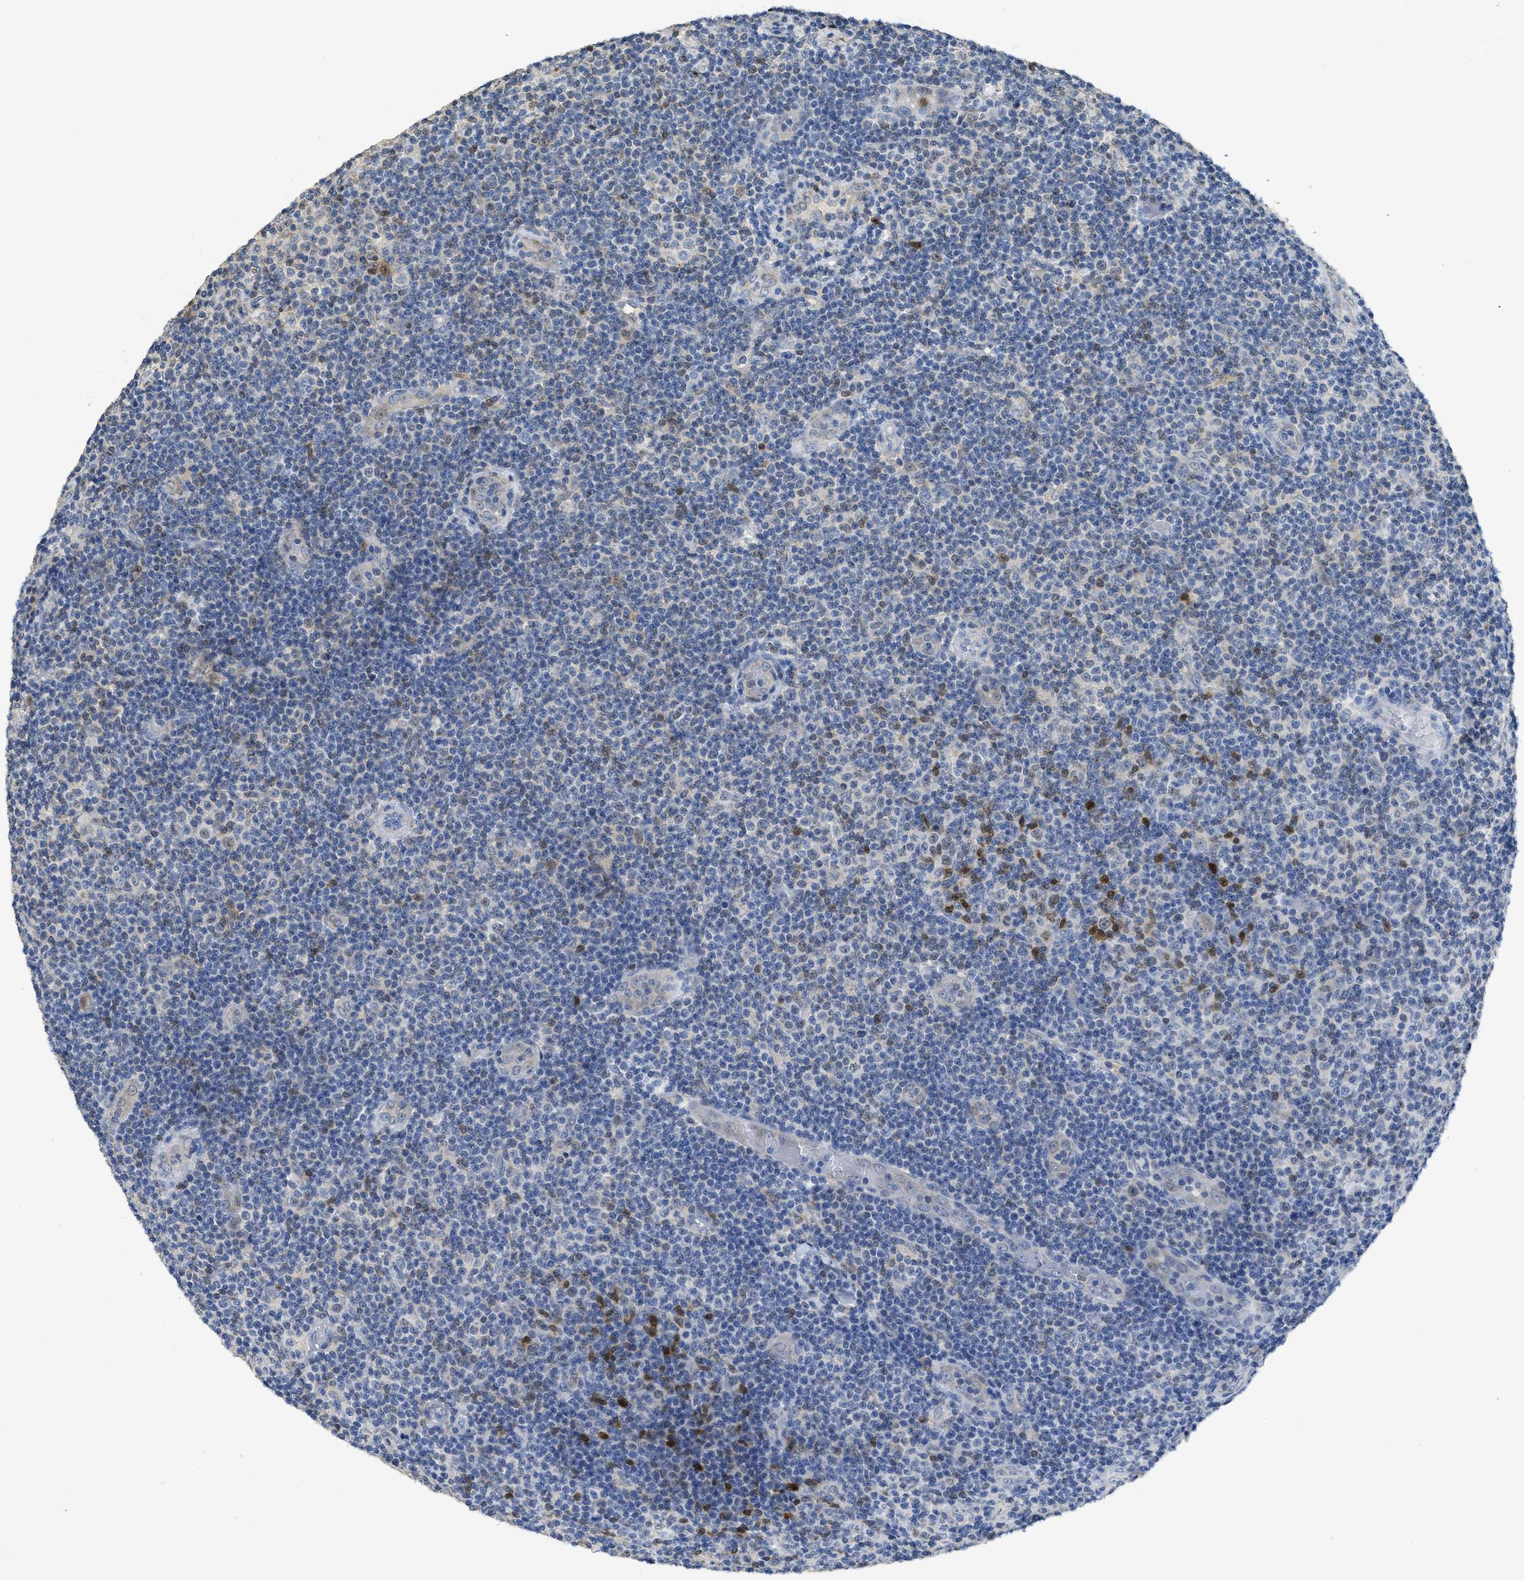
{"staining": {"intensity": "negative", "quantity": "none", "location": "none"}, "tissue": "lymphoma", "cell_type": "Tumor cells", "image_type": "cancer", "snomed": [{"axis": "morphology", "description": "Malignant lymphoma, non-Hodgkin's type, Low grade"}, {"axis": "topography", "description": "Lymph node"}], "caption": "DAB immunohistochemical staining of human lymphoma displays no significant staining in tumor cells.", "gene": "SFXN2", "patient": {"sex": "male", "age": 83}}